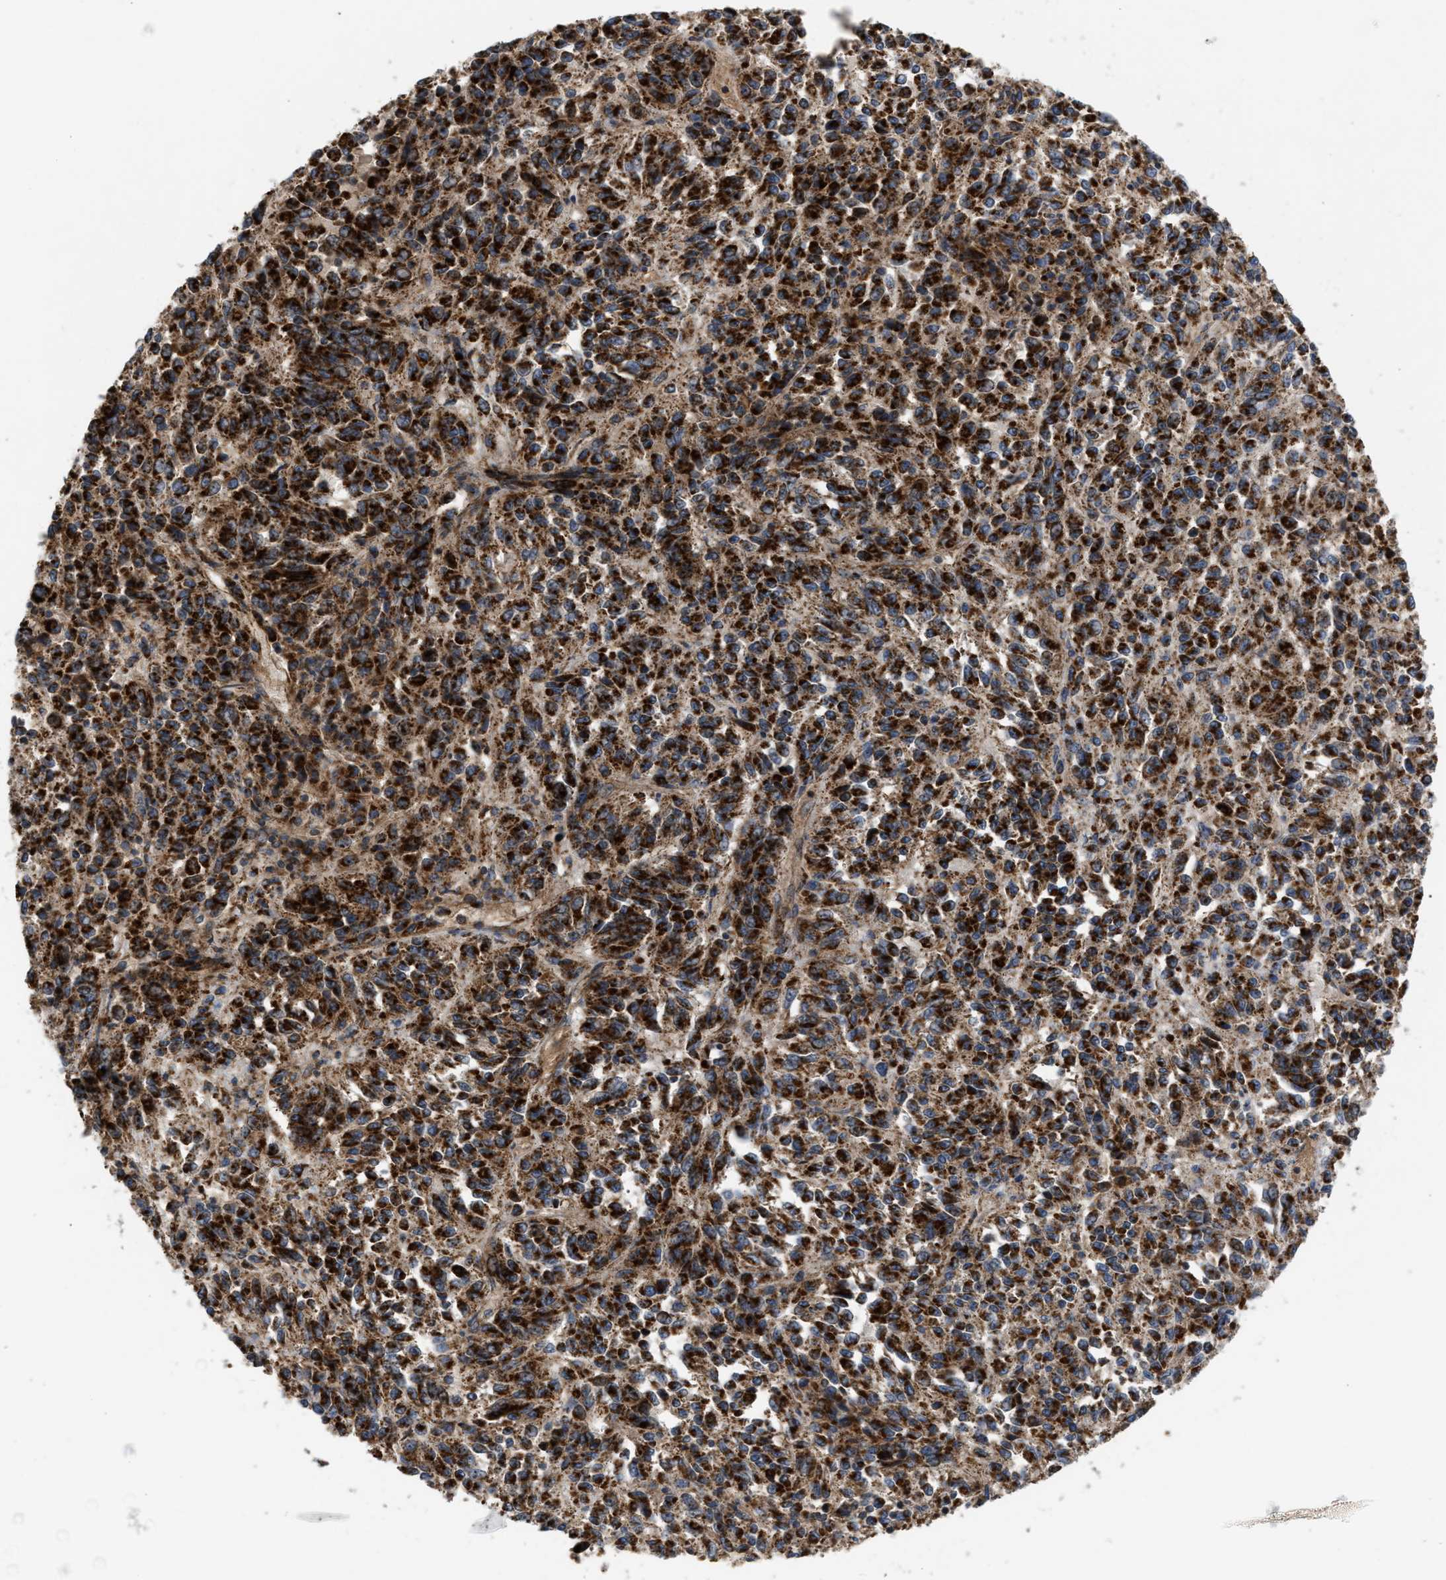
{"staining": {"intensity": "strong", "quantity": ">75%", "location": "cytoplasmic/membranous"}, "tissue": "melanoma", "cell_type": "Tumor cells", "image_type": "cancer", "snomed": [{"axis": "morphology", "description": "Malignant melanoma, Metastatic site"}, {"axis": "topography", "description": "Lung"}], "caption": "A photomicrograph of human malignant melanoma (metastatic site) stained for a protein reveals strong cytoplasmic/membranous brown staining in tumor cells.", "gene": "TACO1", "patient": {"sex": "male", "age": 64}}